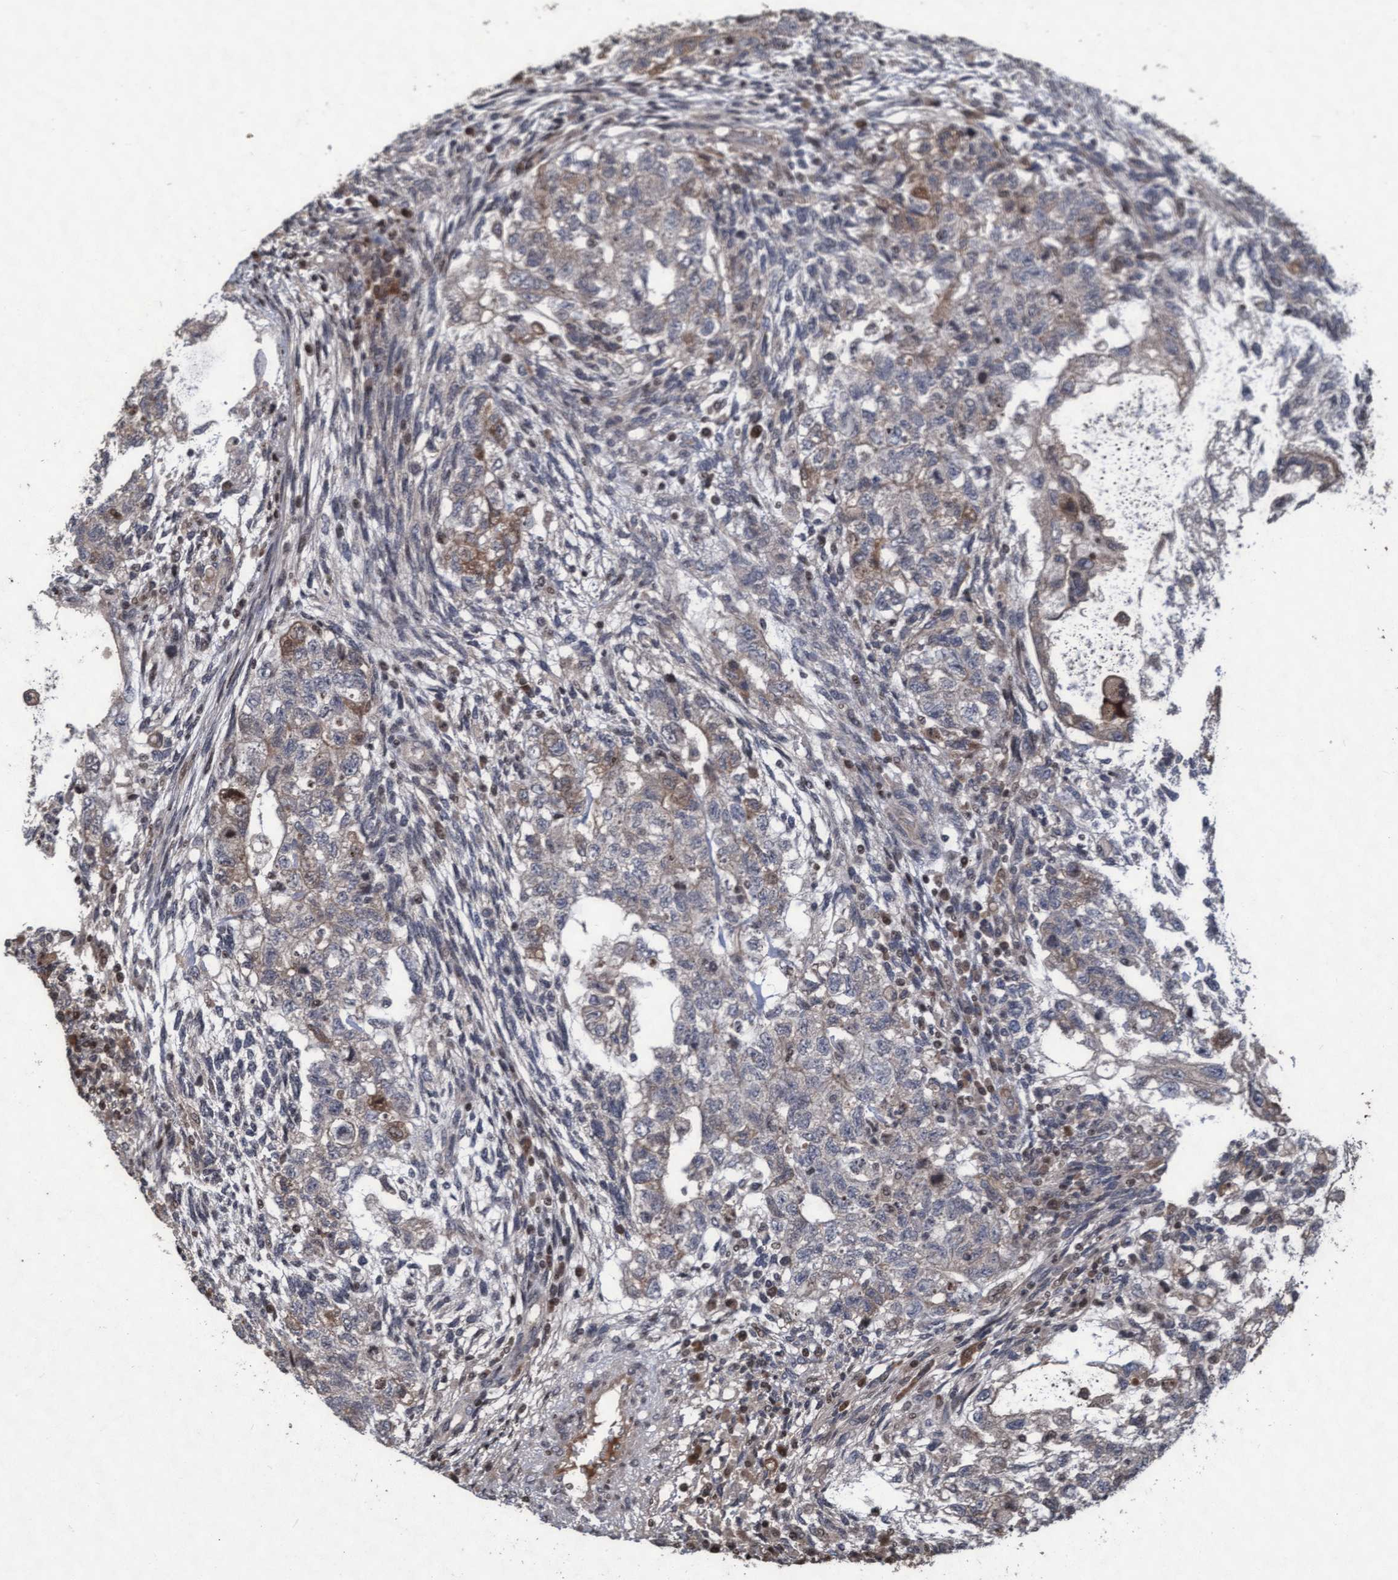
{"staining": {"intensity": "weak", "quantity": "25%-75%", "location": "cytoplasmic/membranous"}, "tissue": "testis cancer", "cell_type": "Tumor cells", "image_type": "cancer", "snomed": [{"axis": "morphology", "description": "Normal tissue, NOS"}, {"axis": "morphology", "description": "Carcinoma, Embryonal, NOS"}, {"axis": "topography", "description": "Testis"}], "caption": "Immunohistochemical staining of human testis cancer (embryonal carcinoma) reveals low levels of weak cytoplasmic/membranous positivity in approximately 25%-75% of tumor cells.", "gene": "KCNC2", "patient": {"sex": "male", "age": 36}}